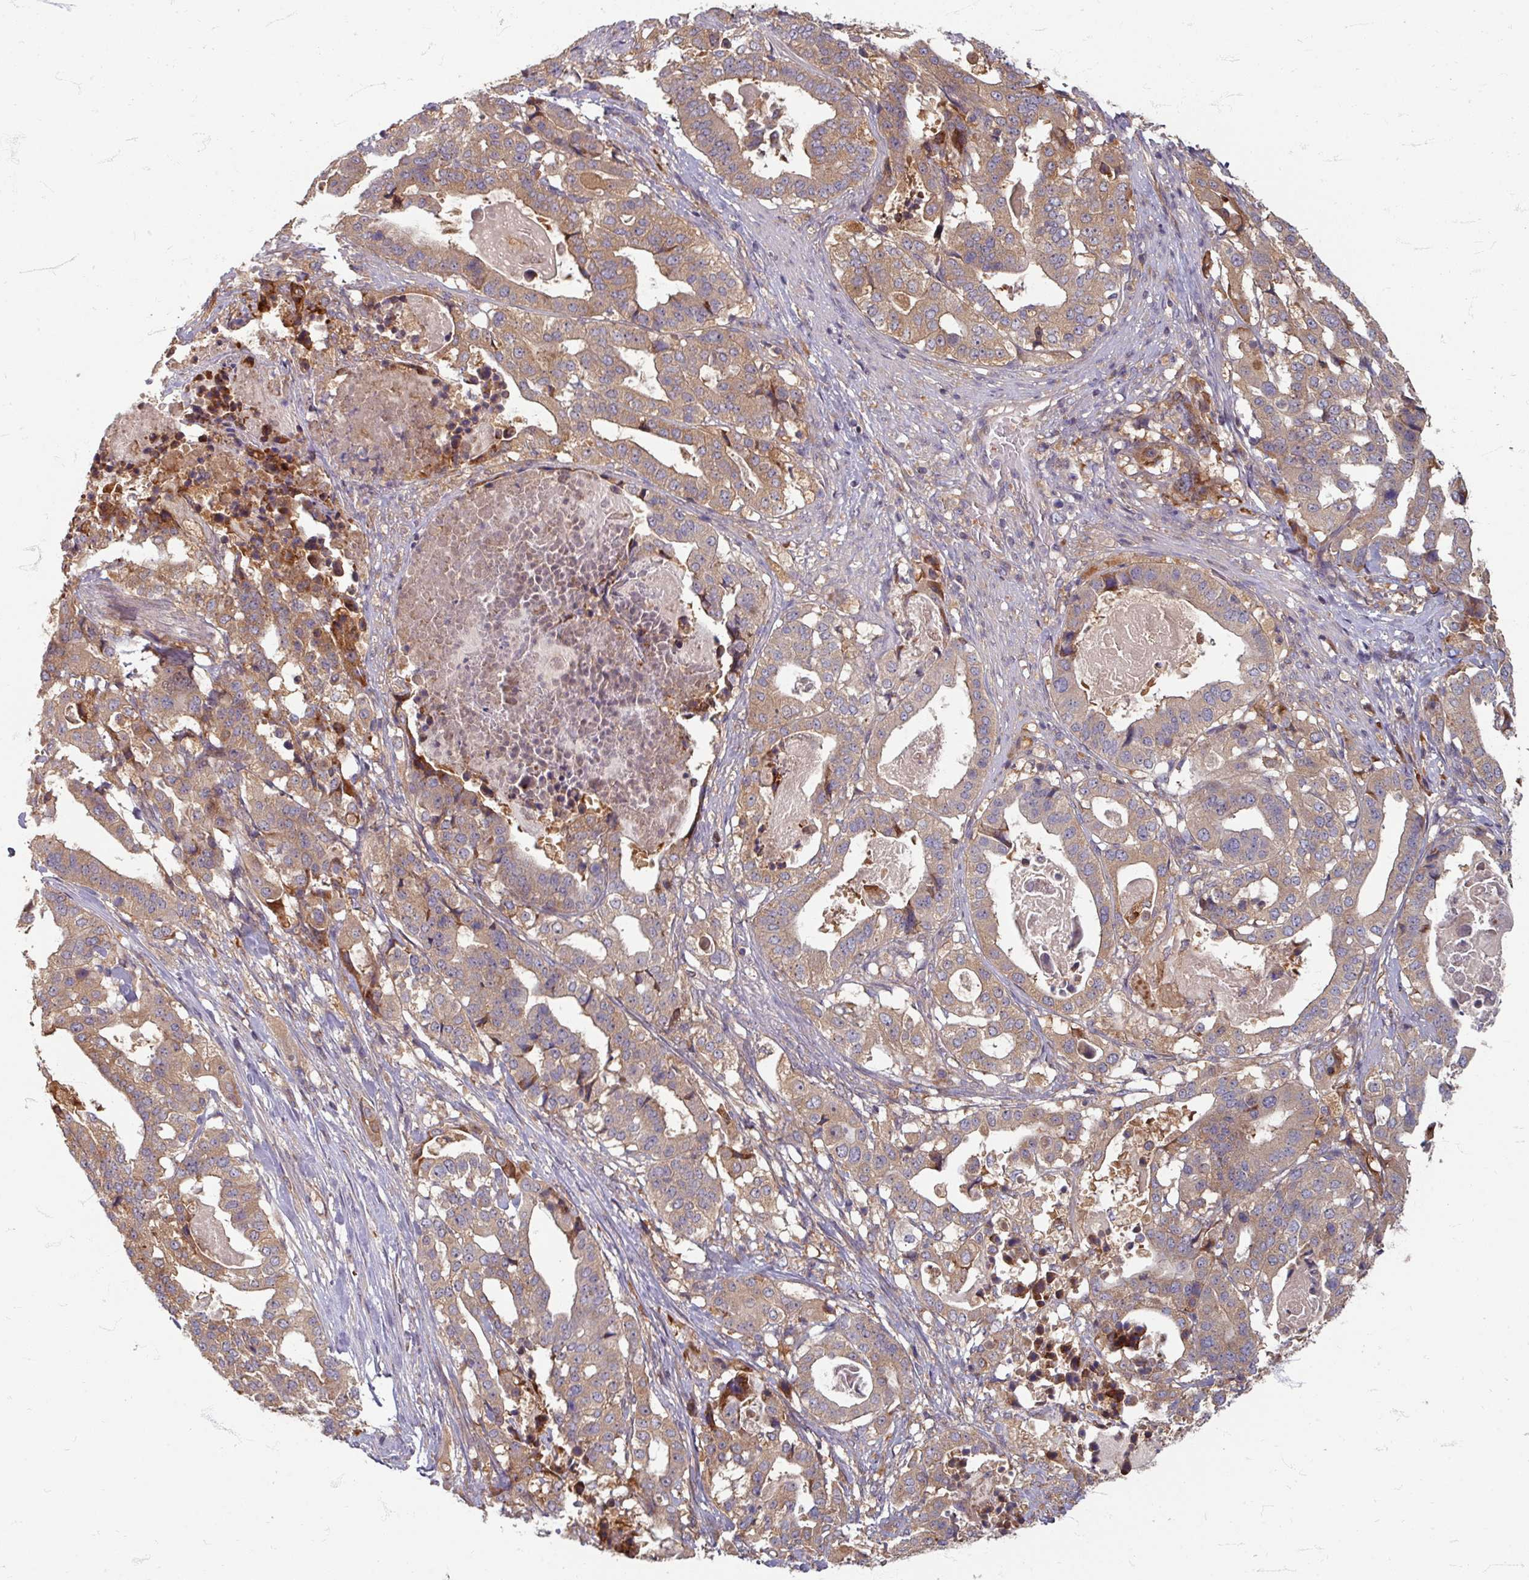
{"staining": {"intensity": "moderate", "quantity": ">75%", "location": "cytoplasmic/membranous"}, "tissue": "stomach cancer", "cell_type": "Tumor cells", "image_type": "cancer", "snomed": [{"axis": "morphology", "description": "Adenocarcinoma, NOS"}, {"axis": "topography", "description": "Stomach"}], "caption": "Immunohistochemical staining of stomach adenocarcinoma demonstrates medium levels of moderate cytoplasmic/membranous positivity in about >75% of tumor cells.", "gene": "STAM", "patient": {"sex": "male", "age": 48}}